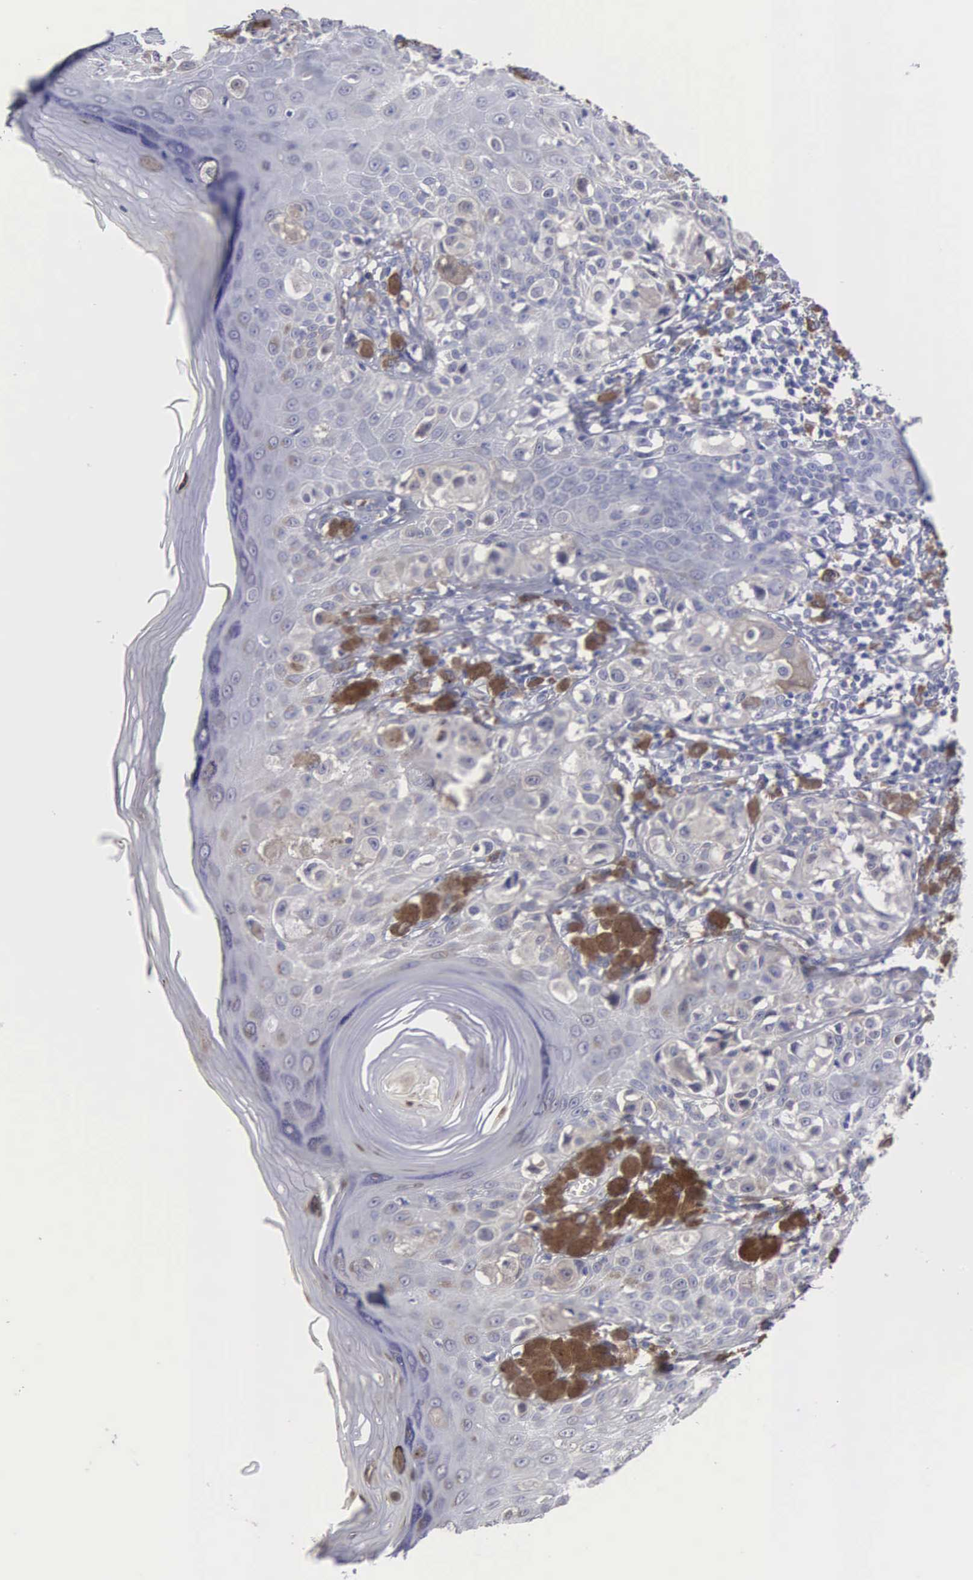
{"staining": {"intensity": "weak", "quantity": "<25%", "location": "cytoplasmic/membranous"}, "tissue": "melanoma", "cell_type": "Tumor cells", "image_type": "cancer", "snomed": [{"axis": "morphology", "description": "Malignant melanoma, NOS"}, {"axis": "topography", "description": "Skin"}], "caption": "Micrograph shows no significant protein expression in tumor cells of melanoma.", "gene": "LIN52", "patient": {"sex": "female", "age": 55}}